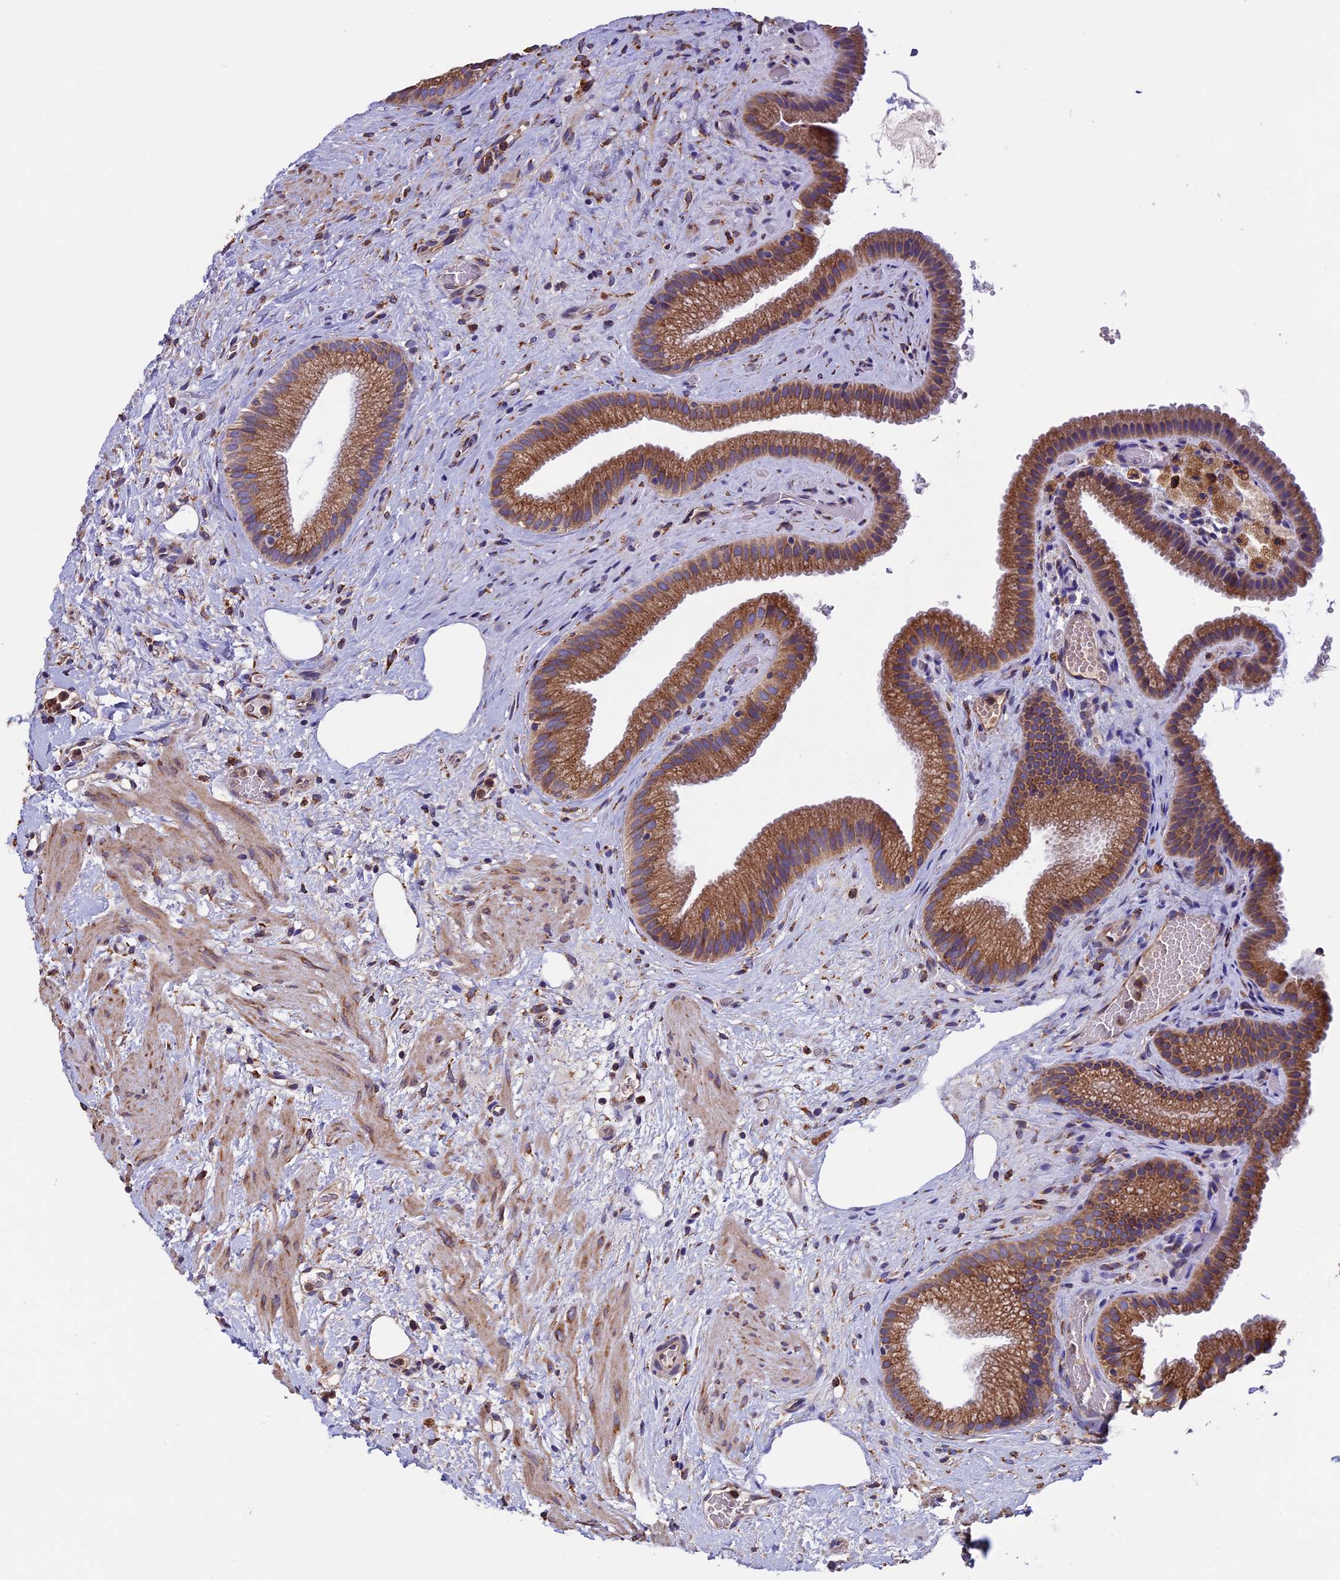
{"staining": {"intensity": "moderate", "quantity": ">75%", "location": "cytoplasmic/membranous"}, "tissue": "gallbladder", "cell_type": "Glandular cells", "image_type": "normal", "snomed": [{"axis": "morphology", "description": "Normal tissue, NOS"}, {"axis": "morphology", "description": "Inflammation, NOS"}, {"axis": "topography", "description": "Gallbladder"}], "caption": "Immunohistochemical staining of unremarkable gallbladder shows moderate cytoplasmic/membranous protein expression in about >75% of glandular cells. Nuclei are stained in blue.", "gene": "BTBD3", "patient": {"sex": "male", "age": 51}}